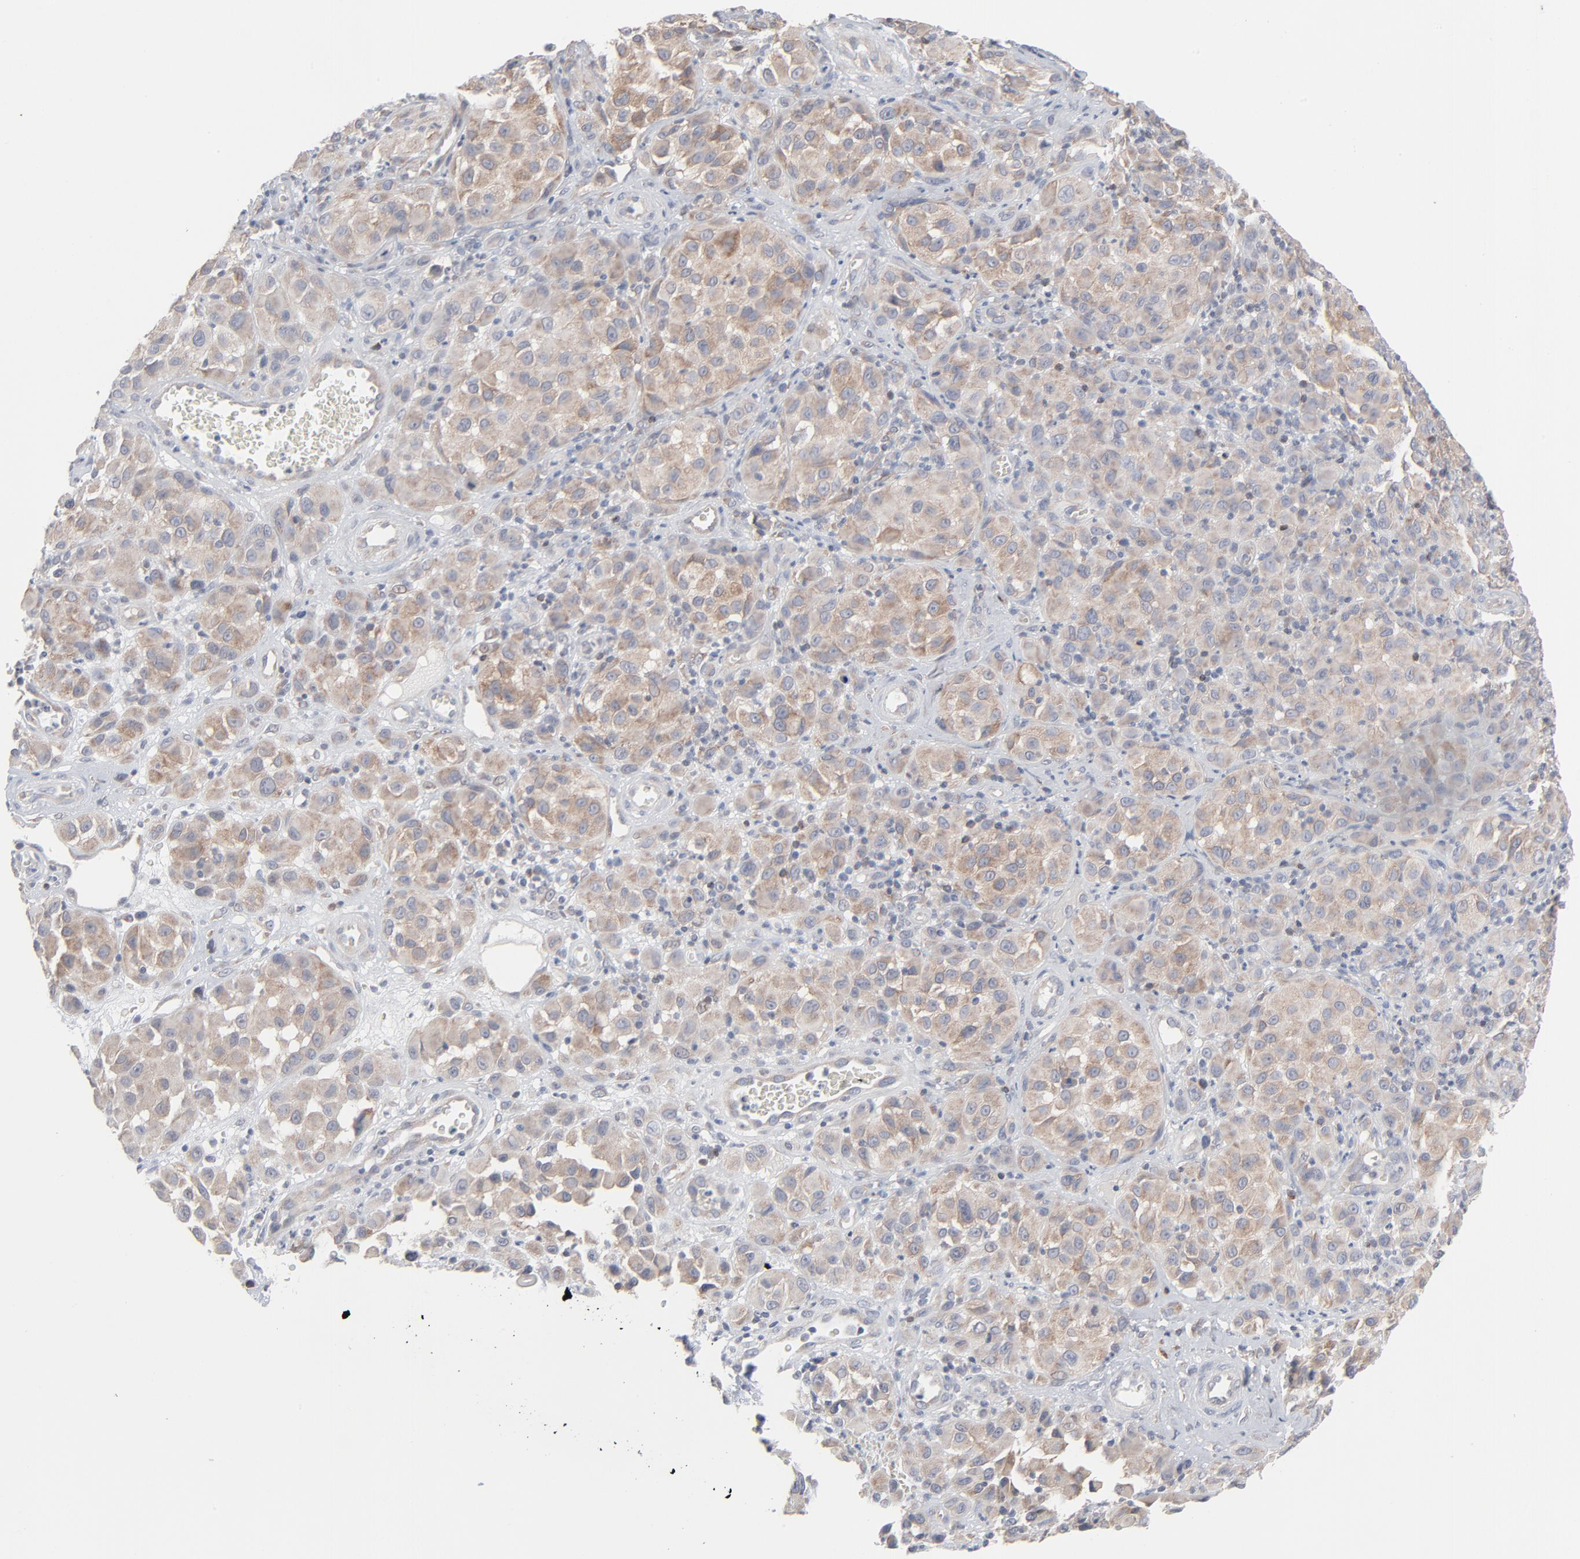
{"staining": {"intensity": "weak", "quantity": ">75%", "location": "cytoplasmic/membranous"}, "tissue": "melanoma", "cell_type": "Tumor cells", "image_type": "cancer", "snomed": [{"axis": "morphology", "description": "Malignant melanoma, NOS"}, {"axis": "topography", "description": "Skin"}], "caption": "Melanoma was stained to show a protein in brown. There is low levels of weak cytoplasmic/membranous staining in approximately >75% of tumor cells. (brown staining indicates protein expression, while blue staining denotes nuclei).", "gene": "KDSR", "patient": {"sex": "female", "age": 21}}